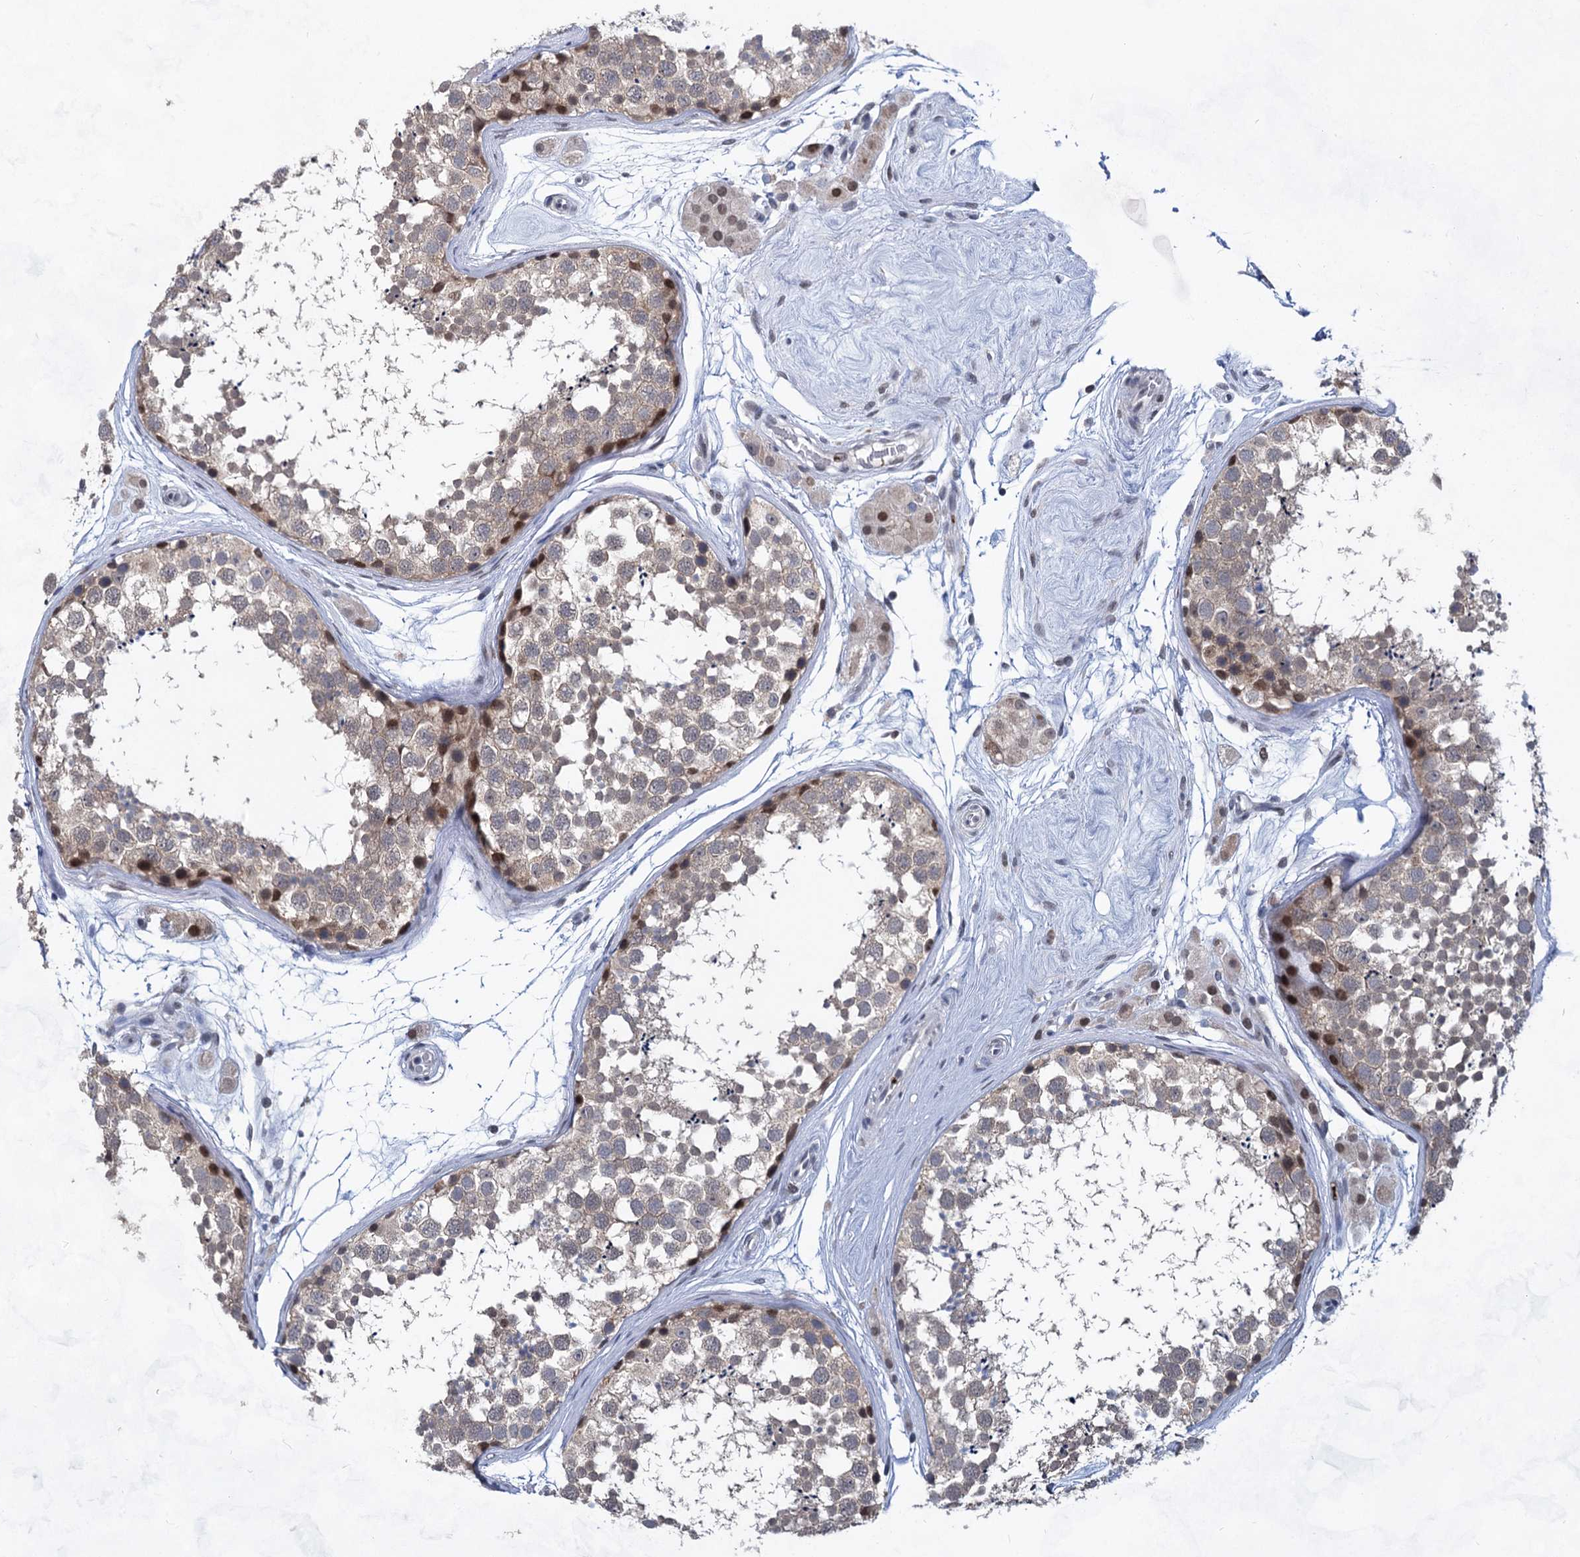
{"staining": {"intensity": "moderate", "quantity": "<25%", "location": "nuclear"}, "tissue": "testis", "cell_type": "Cells in seminiferous ducts", "image_type": "normal", "snomed": [{"axis": "morphology", "description": "Normal tissue, NOS"}, {"axis": "topography", "description": "Testis"}], "caption": "The image shows a brown stain indicating the presence of a protein in the nuclear of cells in seminiferous ducts in testis. (brown staining indicates protein expression, while blue staining denotes nuclei).", "gene": "MON2", "patient": {"sex": "male", "age": 56}}